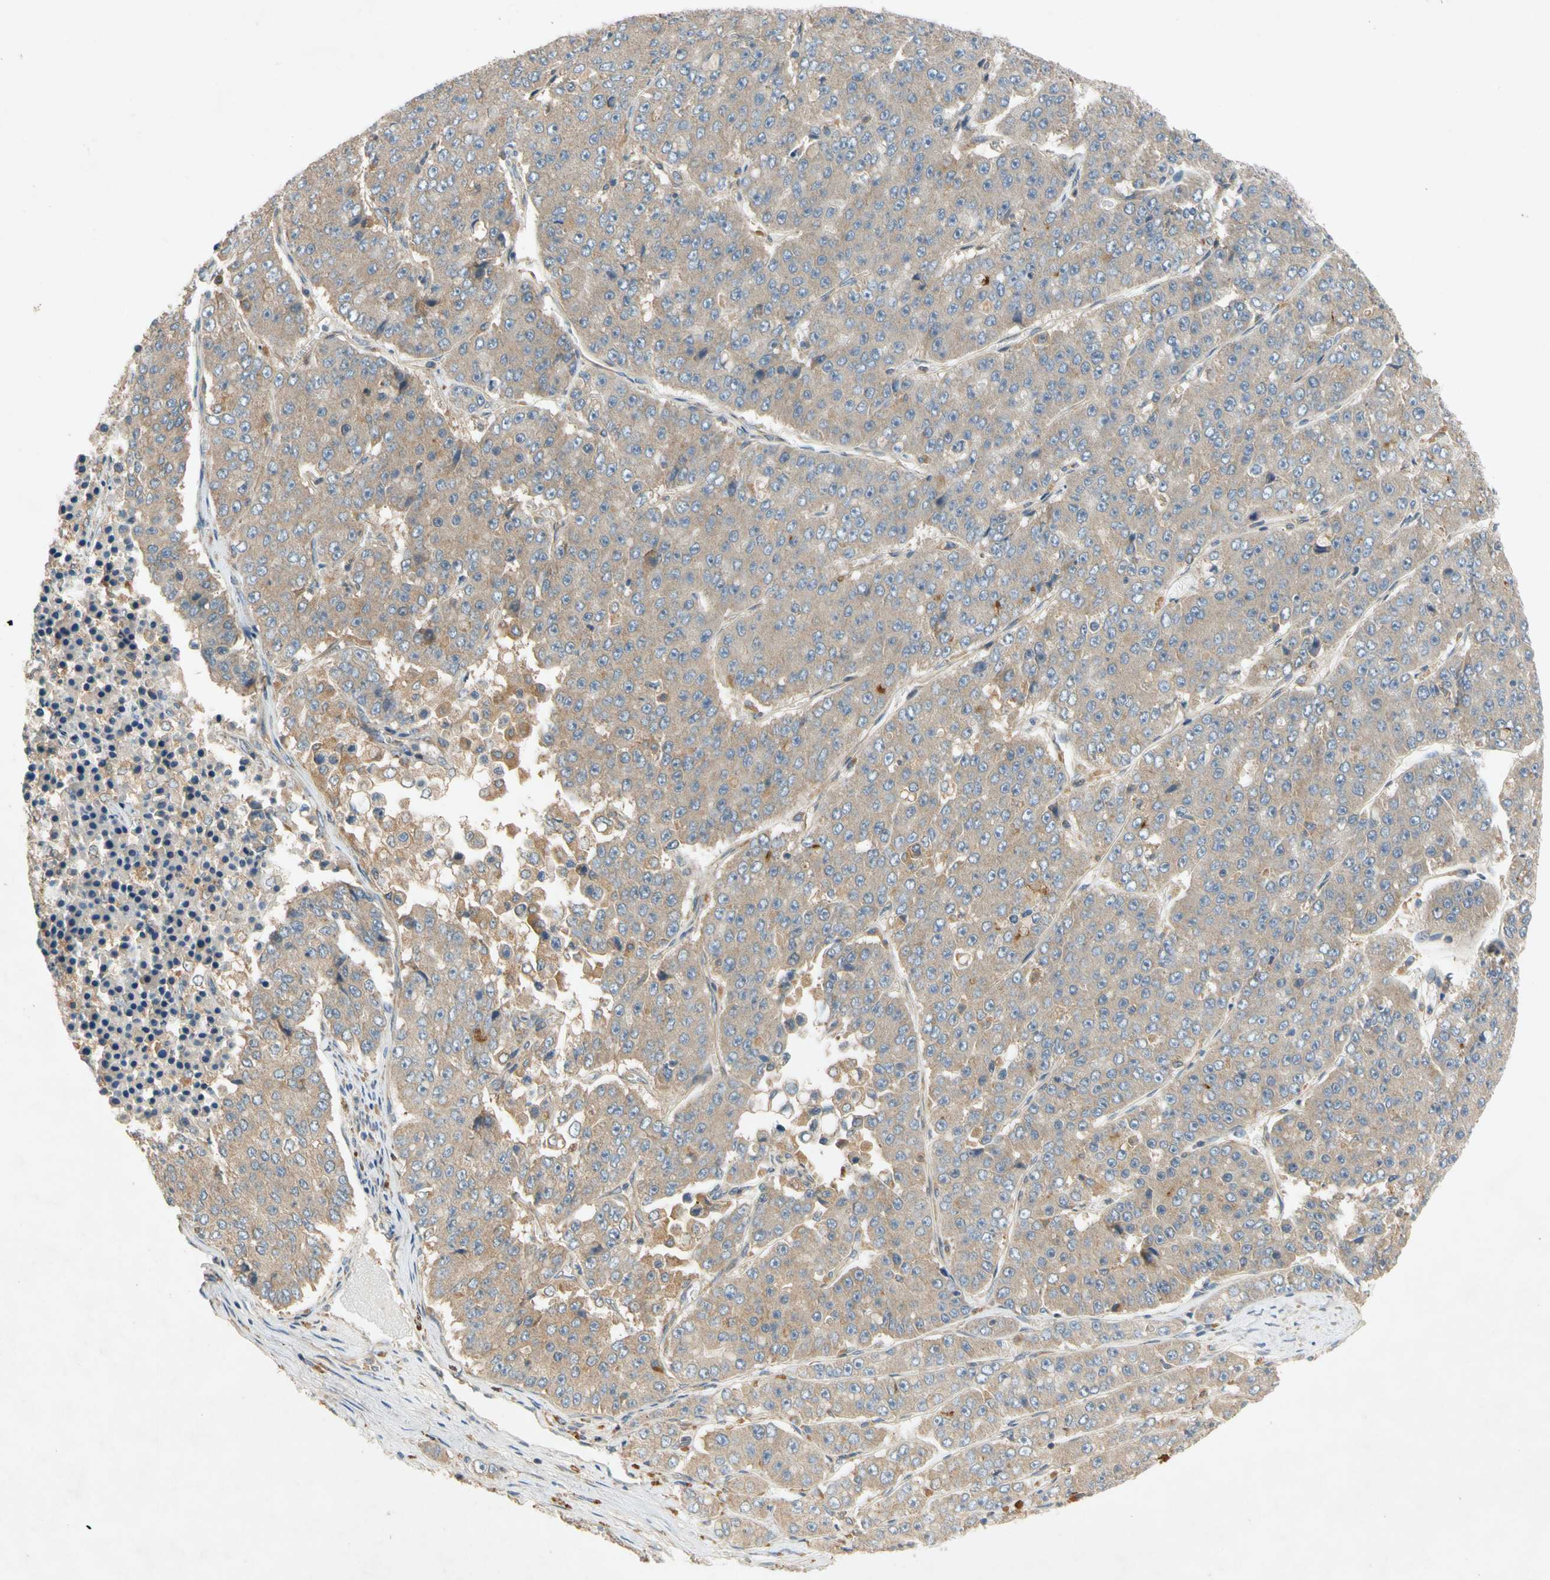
{"staining": {"intensity": "weak", "quantity": "25%-75%", "location": "cytoplasmic/membranous"}, "tissue": "pancreatic cancer", "cell_type": "Tumor cells", "image_type": "cancer", "snomed": [{"axis": "morphology", "description": "Adenocarcinoma, NOS"}, {"axis": "topography", "description": "Pancreas"}], "caption": "Protein staining of pancreatic adenocarcinoma tissue exhibits weak cytoplasmic/membranous expression in approximately 25%-75% of tumor cells. (brown staining indicates protein expression, while blue staining denotes nuclei).", "gene": "USP46", "patient": {"sex": "male", "age": 50}}